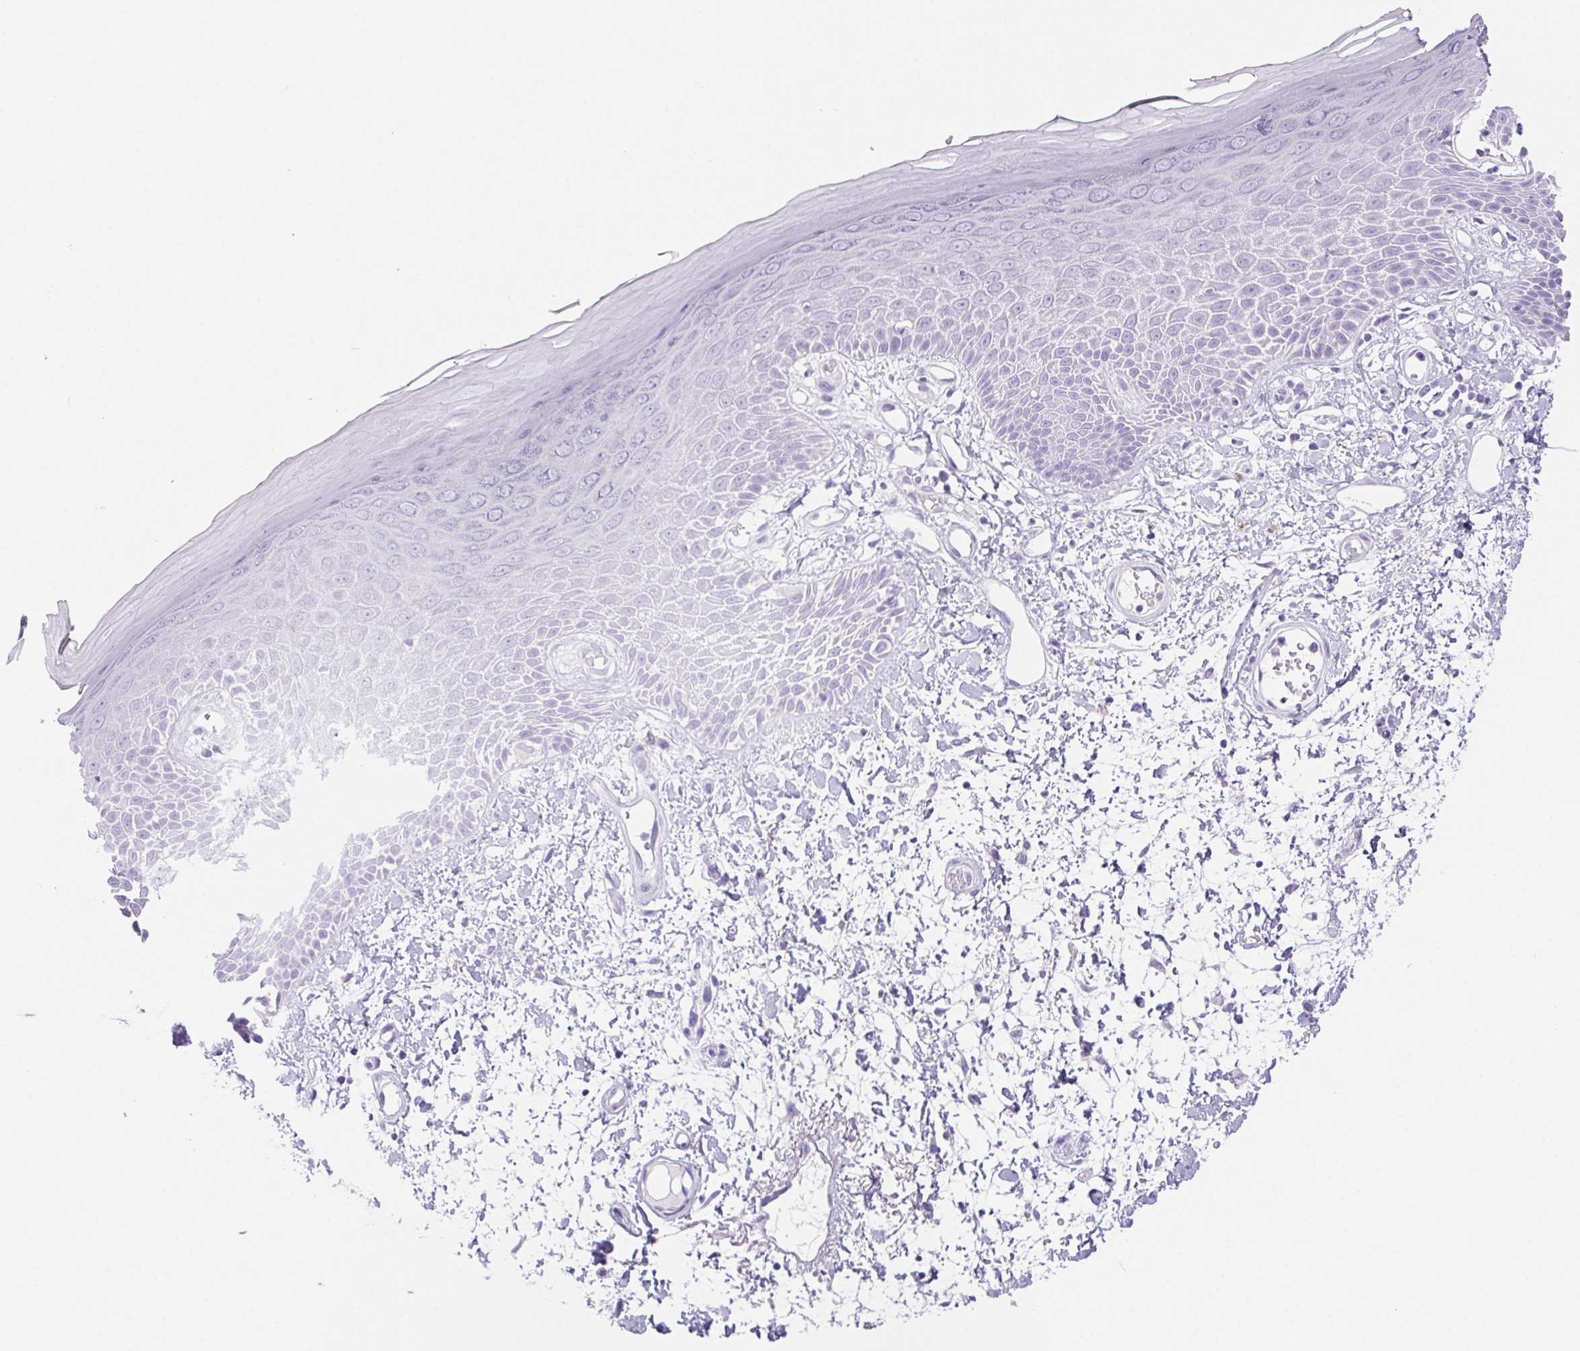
{"staining": {"intensity": "negative", "quantity": "none", "location": "none"}, "tissue": "skin", "cell_type": "Epidermal cells", "image_type": "normal", "snomed": [{"axis": "morphology", "description": "Normal tissue, NOS"}, {"axis": "topography", "description": "Anal"}, {"axis": "topography", "description": "Peripheral nerve tissue"}], "caption": "Epidermal cells show no significant protein positivity in normal skin. The staining was performed using DAB to visualize the protein expression in brown, while the nuclei were stained in blue with hematoxylin (Magnification: 20x).", "gene": "PNLIP", "patient": {"sex": "male", "age": 78}}